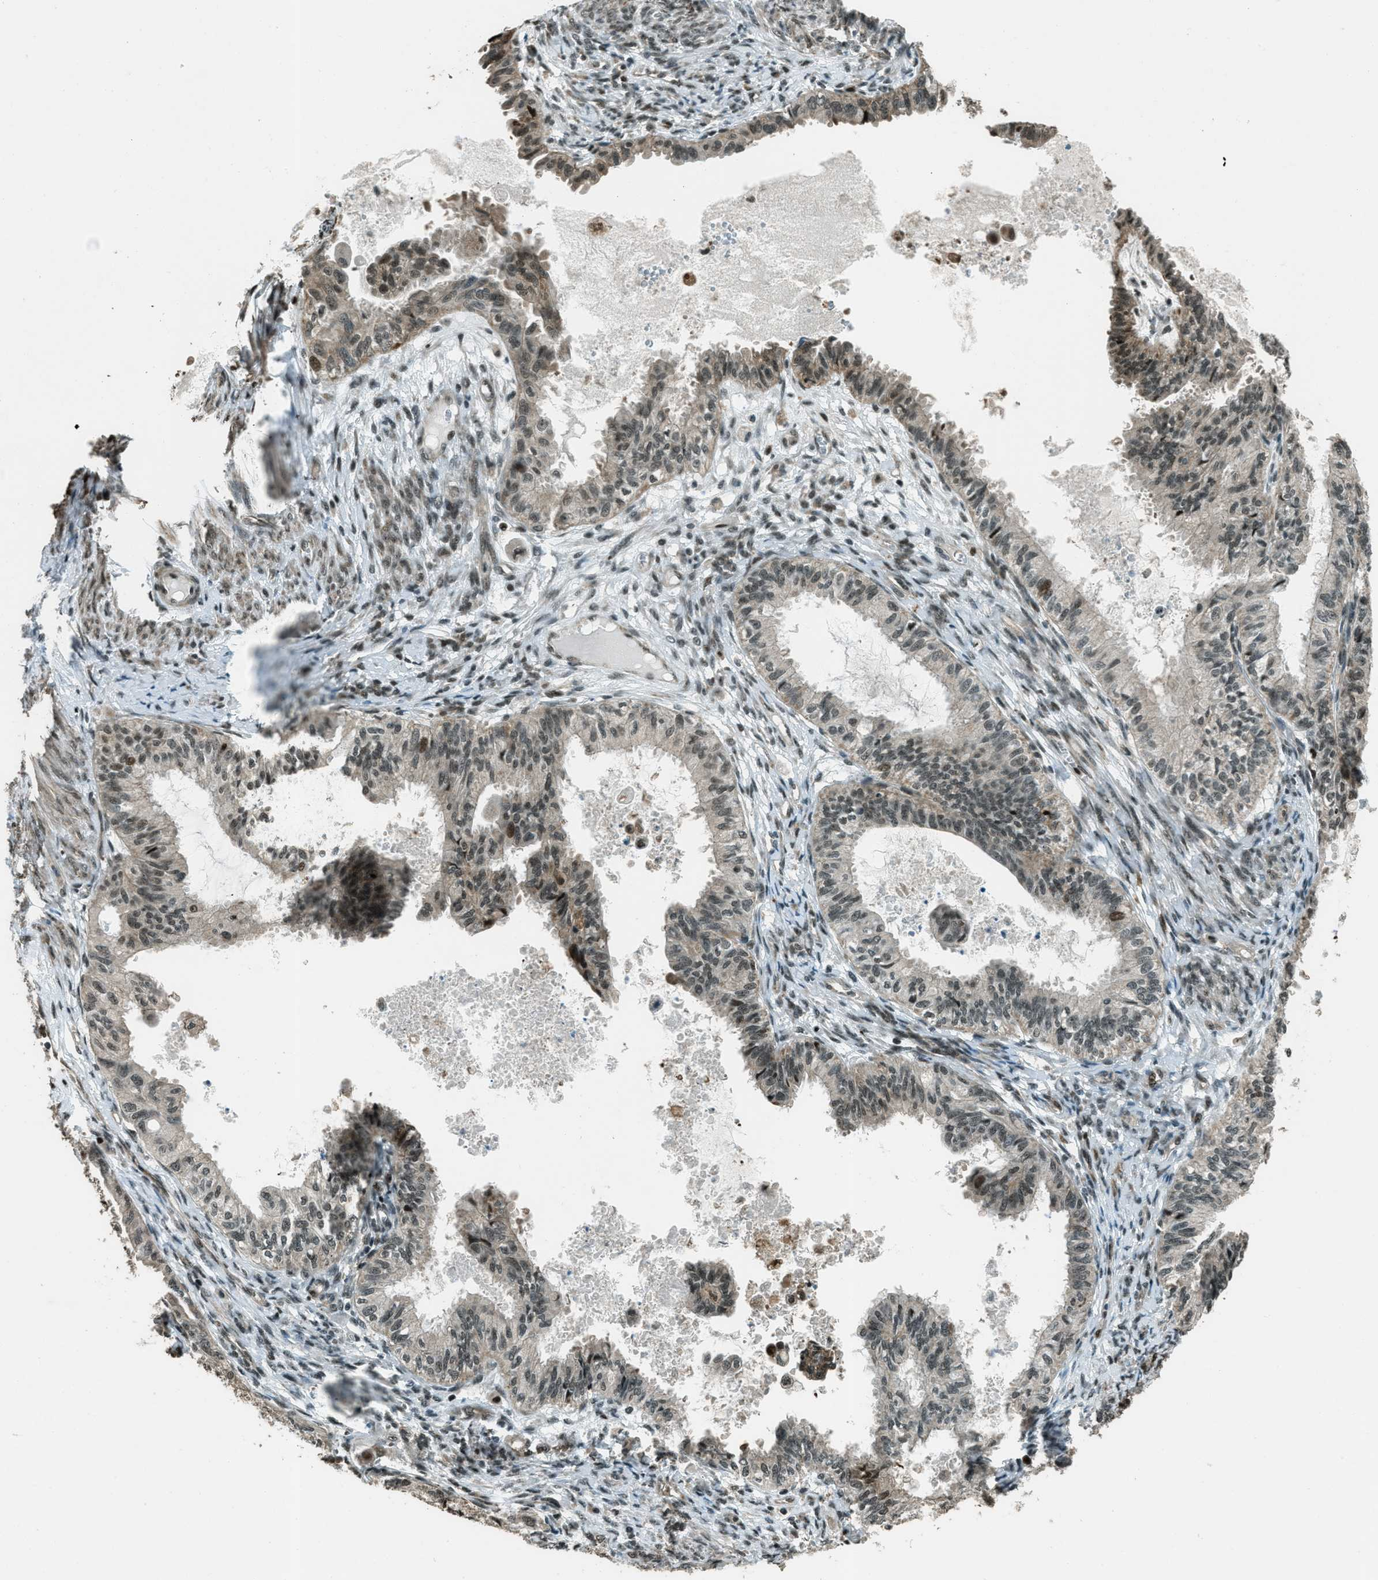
{"staining": {"intensity": "strong", "quantity": "<25%", "location": "nuclear"}, "tissue": "cervical cancer", "cell_type": "Tumor cells", "image_type": "cancer", "snomed": [{"axis": "morphology", "description": "Normal tissue, NOS"}, {"axis": "morphology", "description": "Adenocarcinoma, NOS"}, {"axis": "topography", "description": "Cervix"}, {"axis": "topography", "description": "Endometrium"}], "caption": "Immunohistochemical staining of human adenocarcinoma (cervical) reveals medium levels of strong nuclear protein staining in about <25% of tumor cells.", "gene": "TARDBP", "patient": {"sex": "female", "age": 86}}